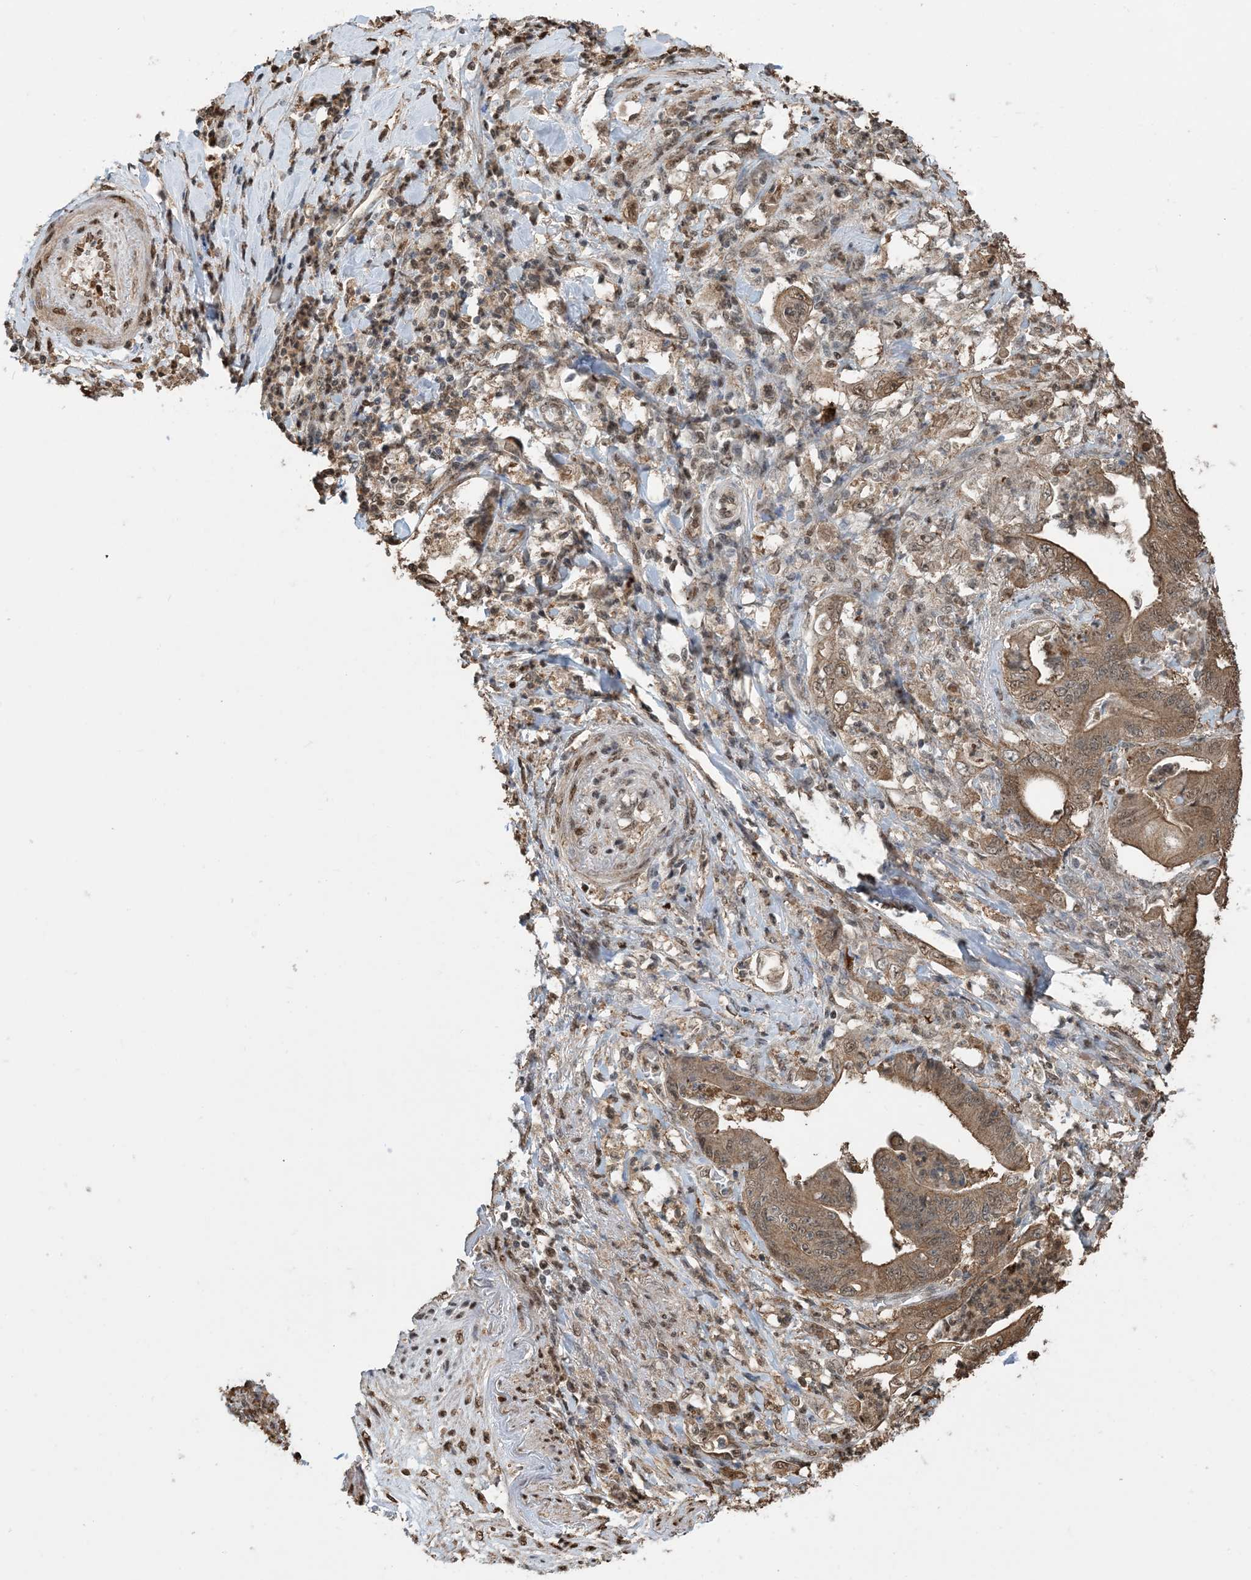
{"staining": {"intensity": "moderate", "quantity": ">75%", "location": "cytoplasmic/membranous"}, "tissue": "stomach cancer", "cell_type": "Tumor cells", "image_type": "cancer", "snomed": [{"axis": "morphology", "description": "Adenocarcinoma, NOS"}, {"axis": "topography", "description": "Stomach"}], "caption": "The micrograph demonstrates immunohistochemical staining of stomach cancer. There is moderate cytoplasmic/membranous staining is appreciated in approximately >75% of tumor cells.", "gene": "HSPA1A", "patient": {"sex": "female", "age": 73}}